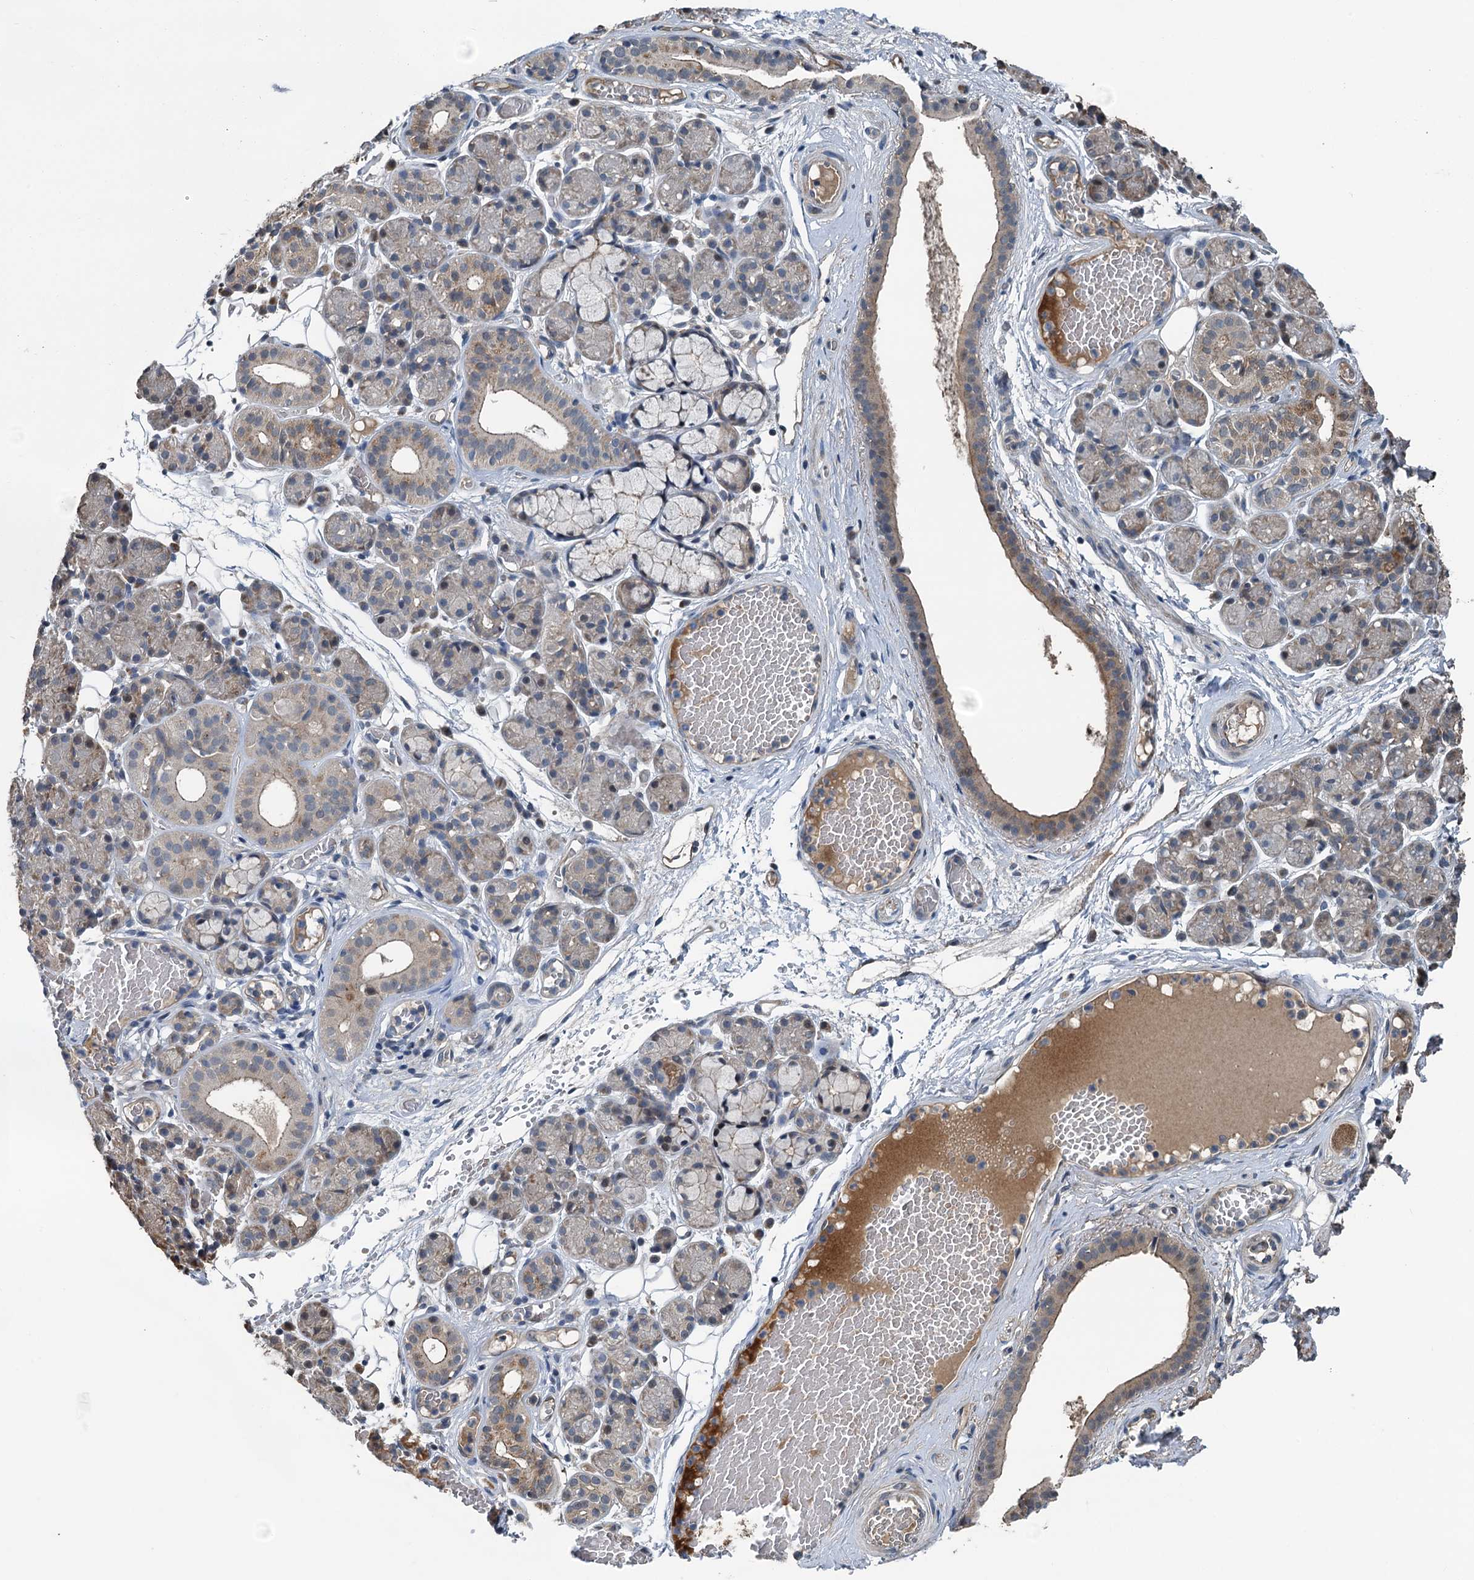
{"staining": {"intensity": "moderate", "quantity": "<25%", "location": "cytoplasmic/membranous"}, "tissue": "salivary gland", "cell_type": "Glandular cells", "image_type": "normal", "snomed": [{"axis": "morphology", "description": "Normal tissue, NOS"}, {"axis": "topography", "description": "Salivary gland"}], "caption": "Human salivary gland stained for a protein (brown) reveals moderate cytoplasmic/membranous positive positivity in about <25% of glandular cells.", "gene": "TEDC1", "patient": {"sex": "male", "age": 63}}